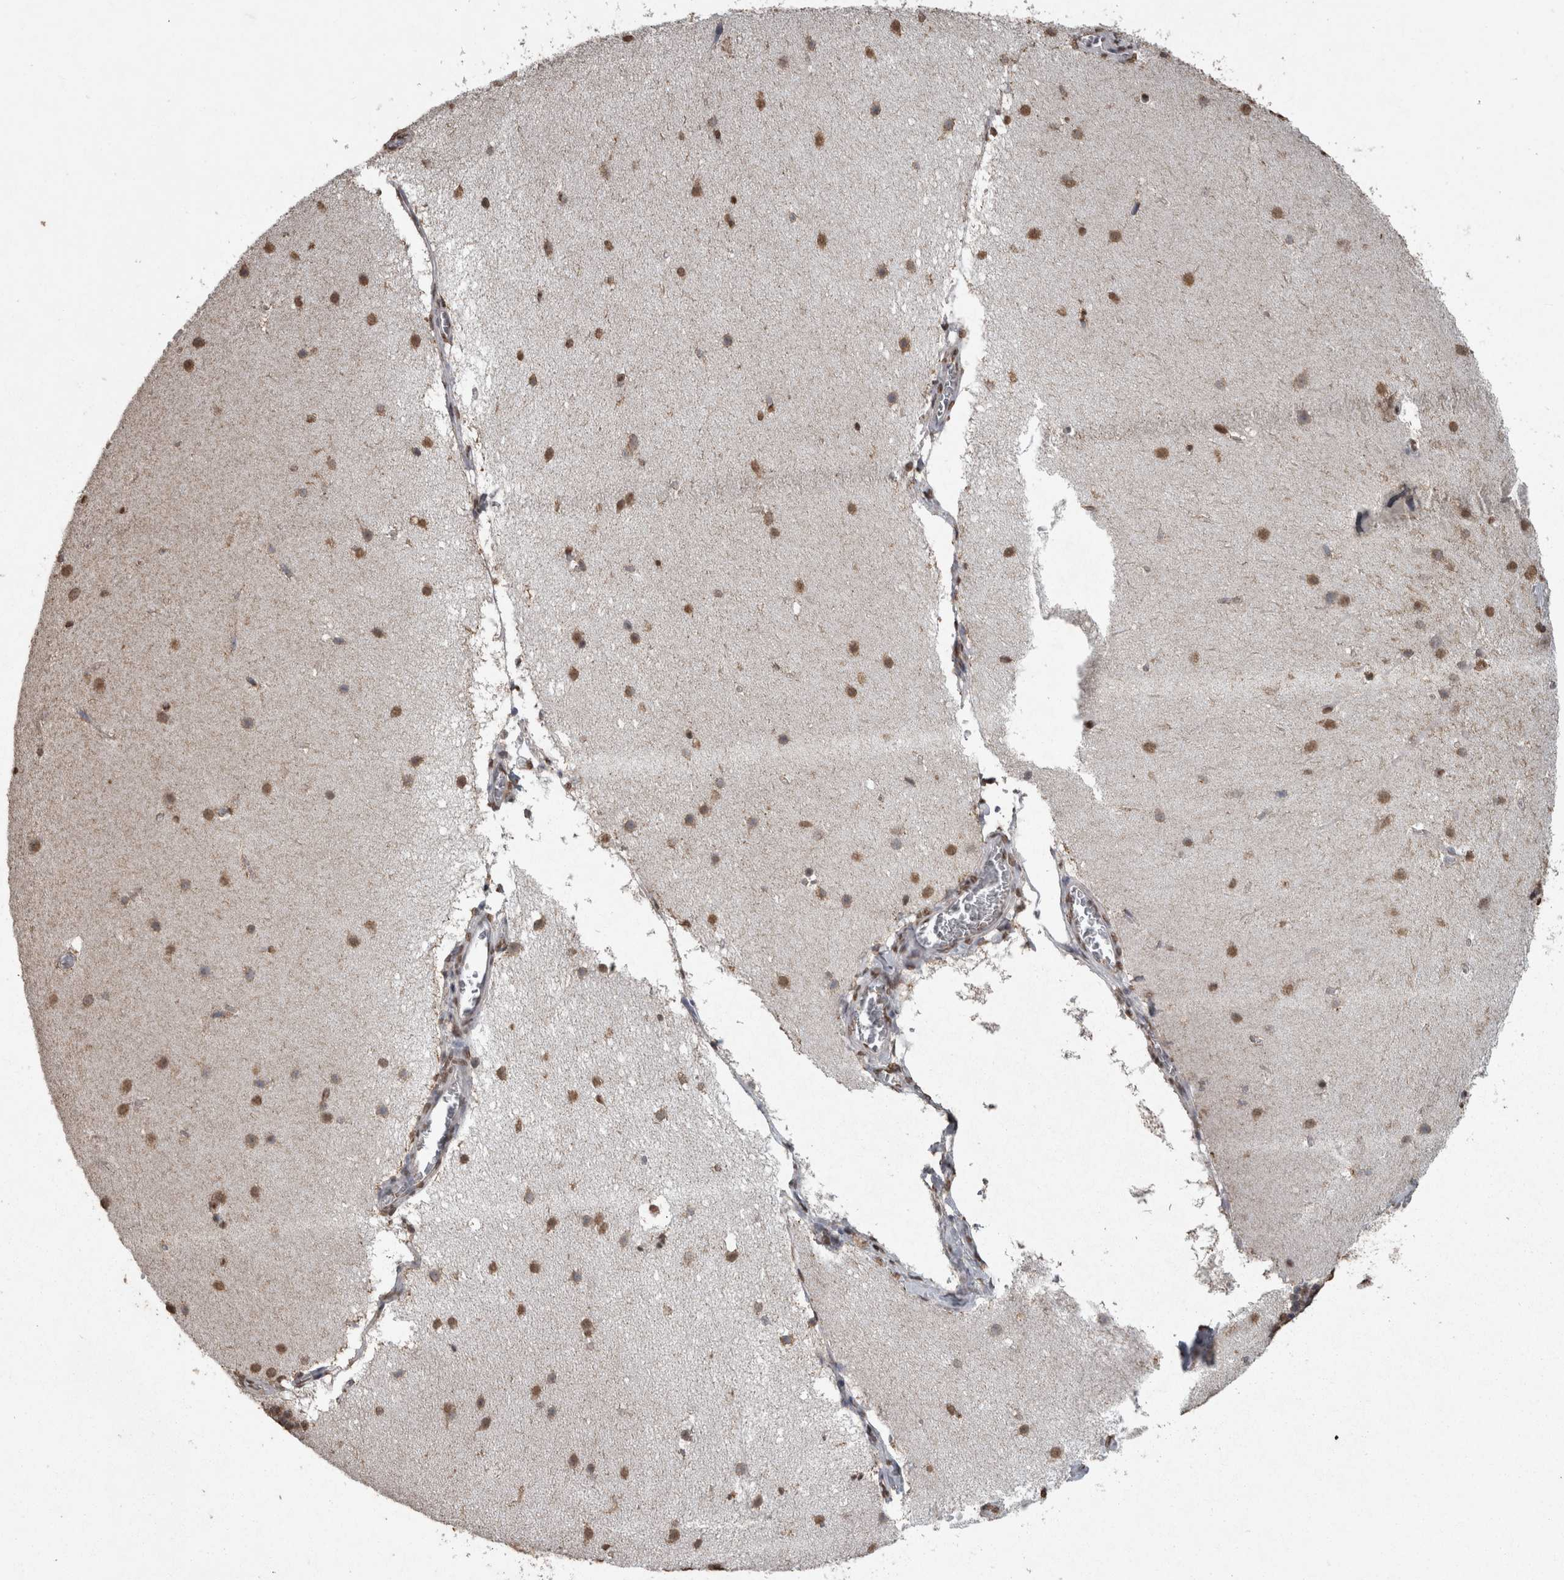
{"staining": {"intensity": "weak", "quantity": "25%-75%", "location": "nuclear"}, "tissue": "cerebellum", "cell_type": "Cells in granular layer", "image_type": "normal", "snomed": [{"axis": "morphology", "description": "Normal tissue, NOS"}, {"axis": "topography", "description": "Cerebellum"}], "caption": "A high-resolution histopathology image shows immunohistochemistry (IHC) staining of unremarkable cerebellum, which shows weak nuclear expression in about 25%-75% of cells in granular layer.", "gene": "SMAD7", "patient": {"sex": "female", "age": 19}}